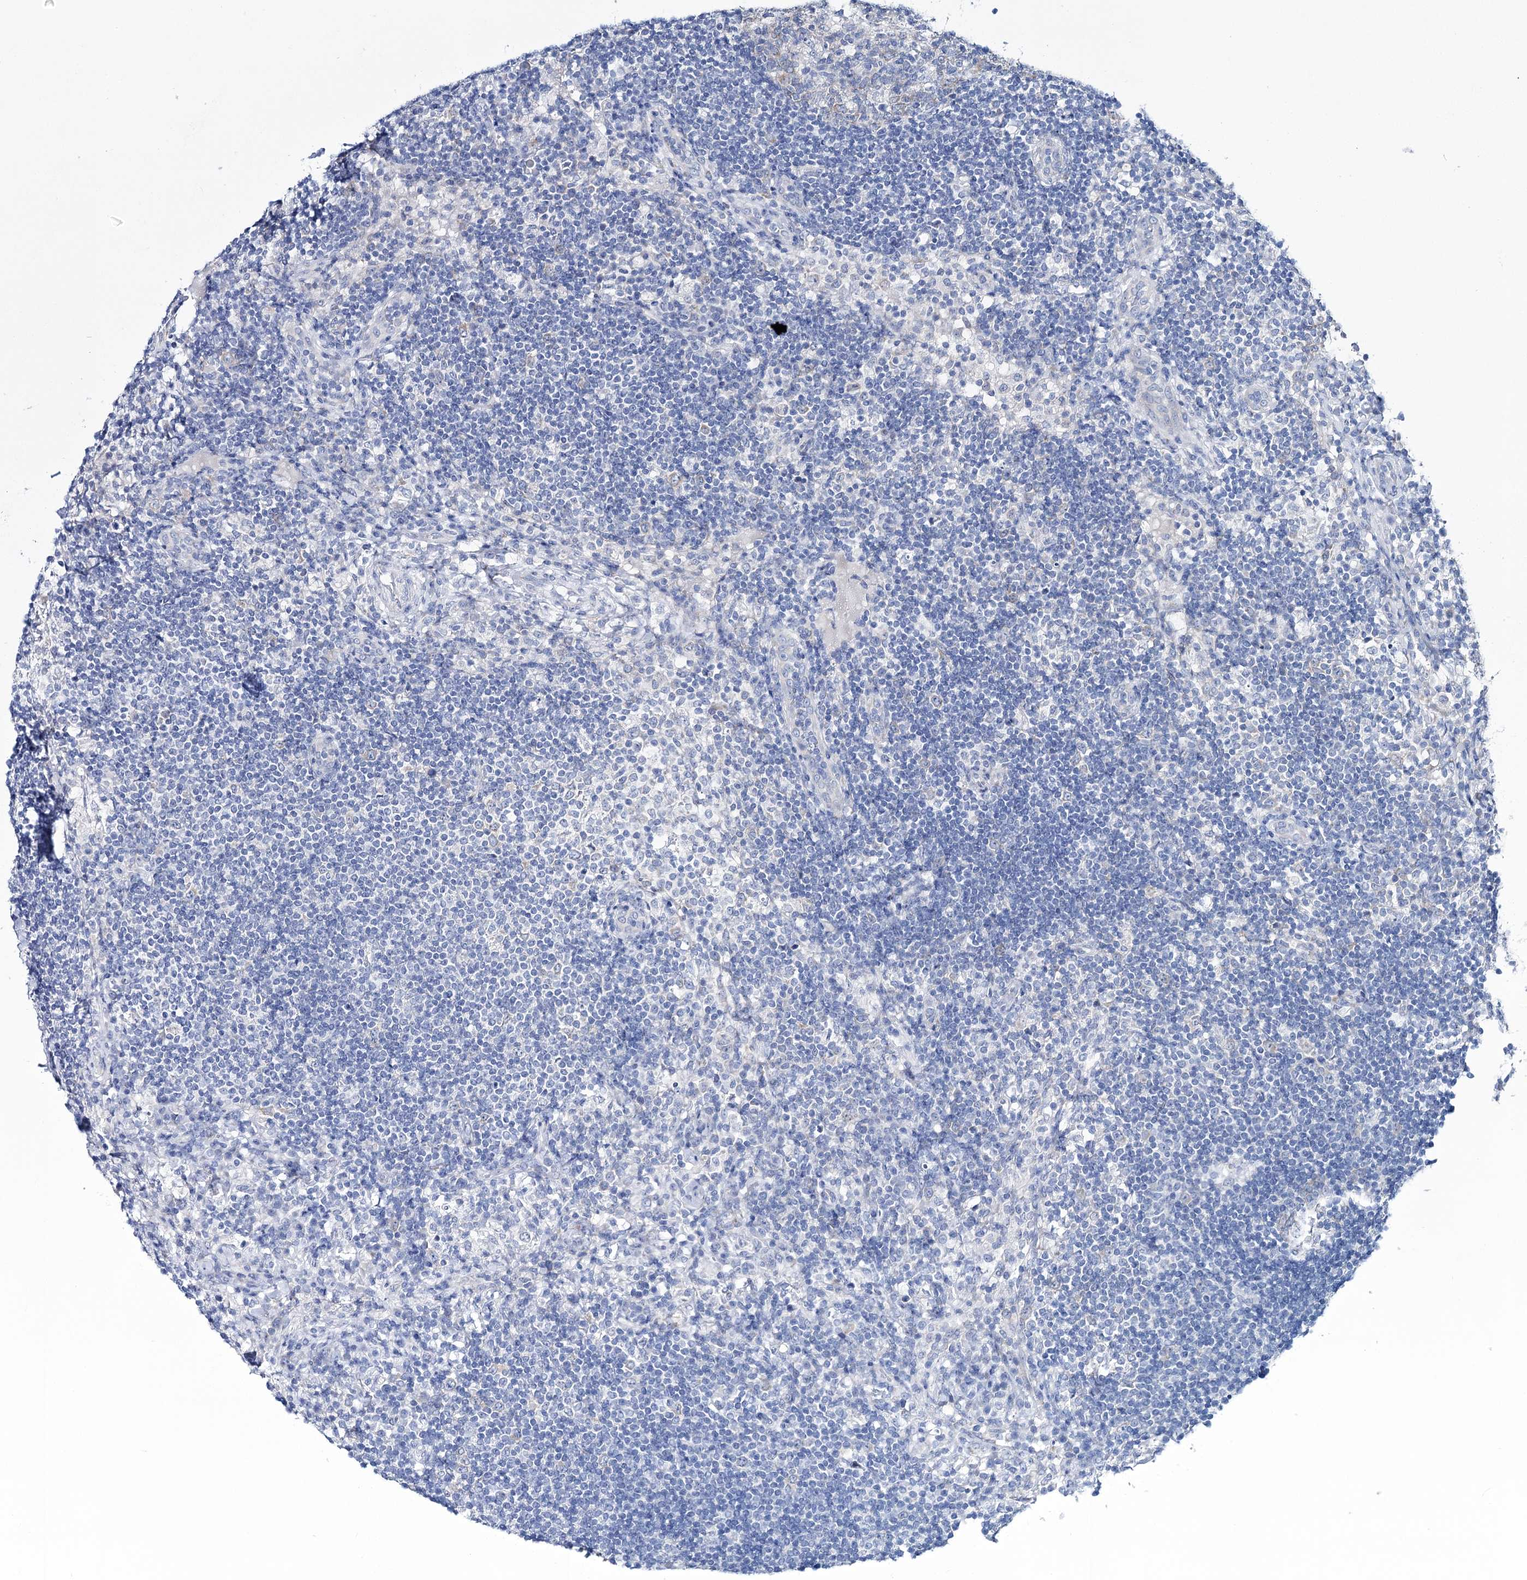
{"staining": {"intensity": "negative", "quantity": "none", "location": "none"}, "tissue": "lymph node", "cell_type": "Germinal center cells", "image_type": "normal", "snomed": [{"axis": "morphology", "description": "Normal tissue, NOS"}, {"axis": "topography", "description": "Lymph node"}], "caption": "Immunohistochemistry of normal lymph node displays no positivity in germinal center cells. (IHC, brightfield microscopy, high magnification).", "gene": "CSN3", "patient": {"sex": "female", "age": 53}}